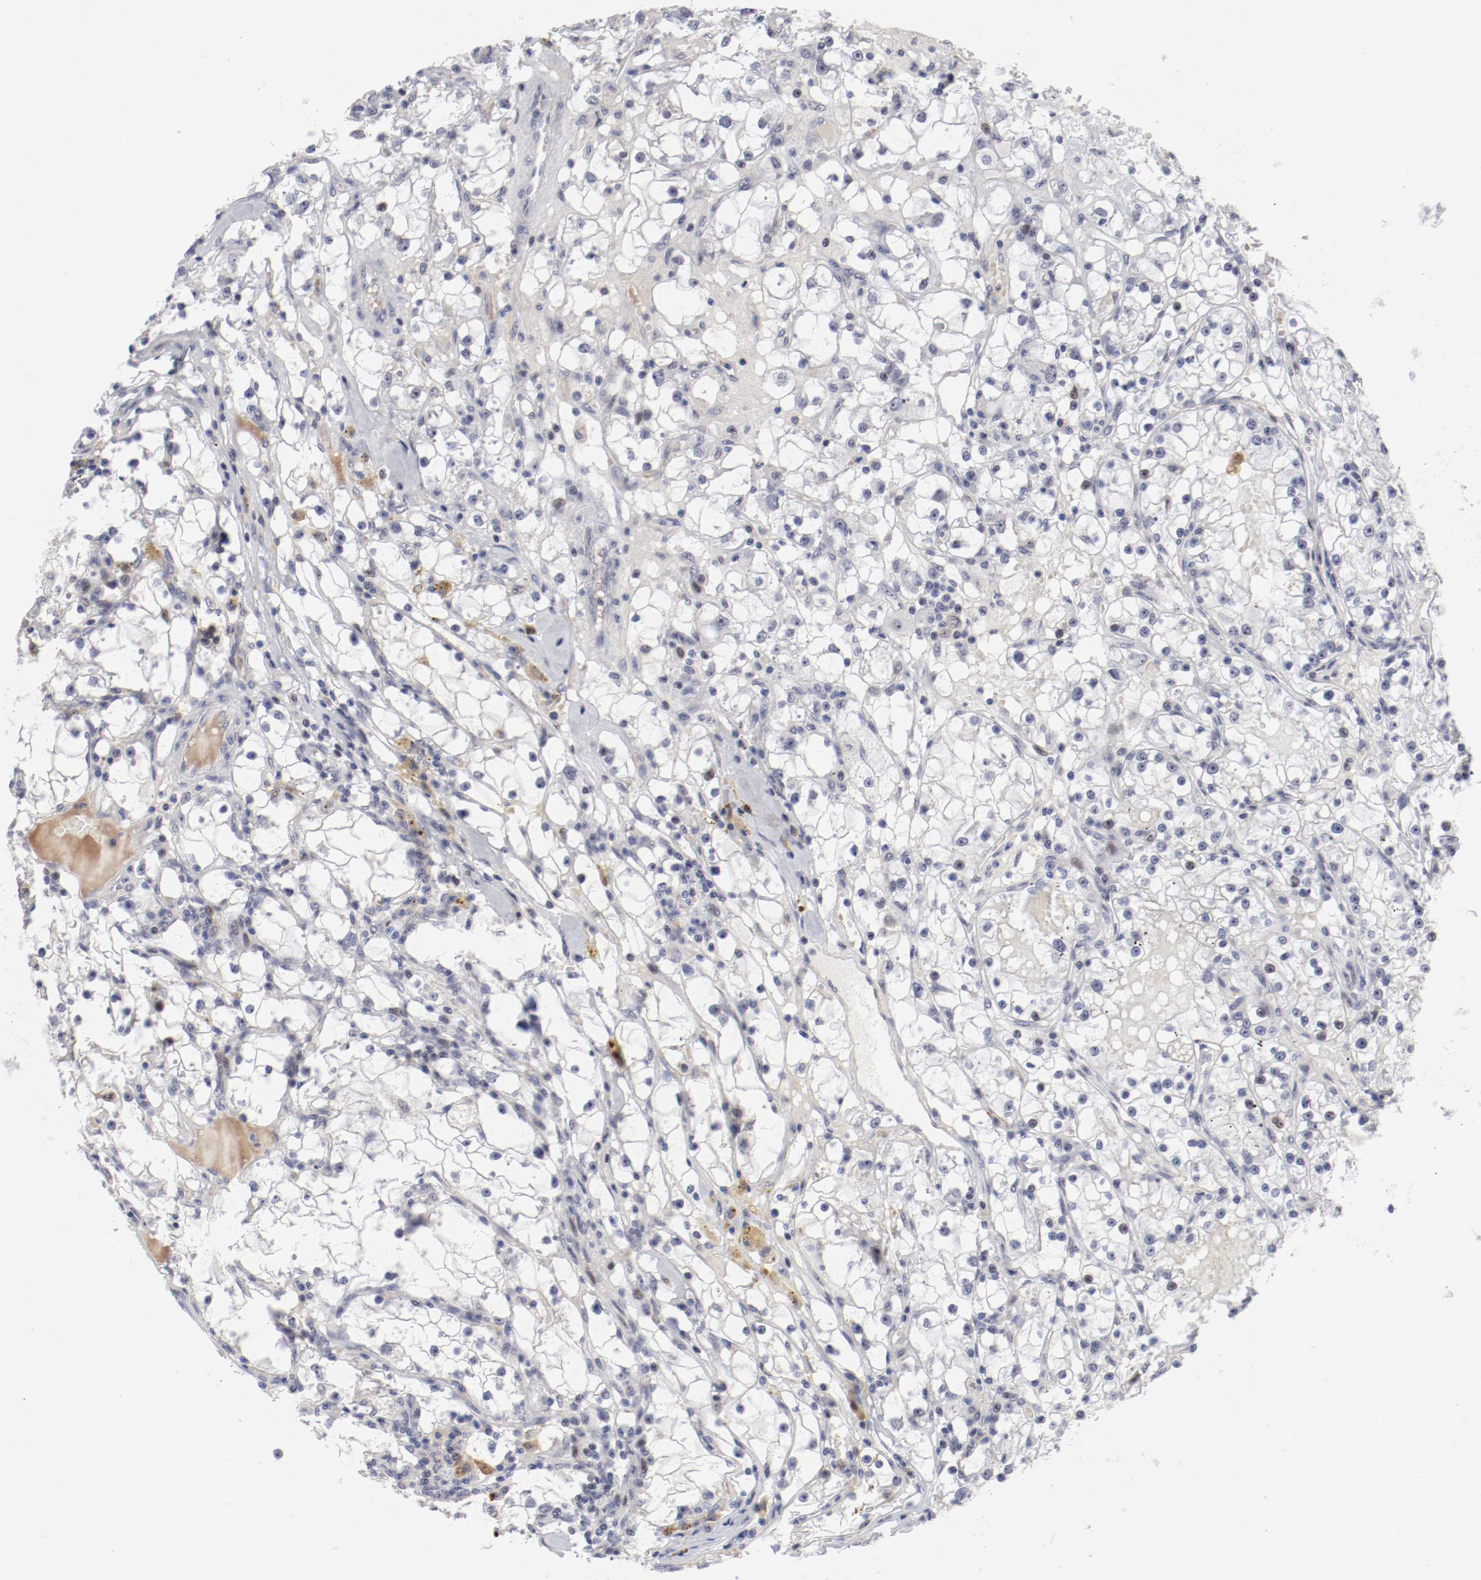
{"staining": {"intensity": "negative", "quantity": "none", "location": "none"}, "tissue": "renal cancer", "cell_type": "Tumor cells", "image_type": "cancer", "snomed": [{"axis": "morphology", "description": "Adenocarcinoma, NOS"}, {"axis": "topography", "description": "Kidney"}], "caption": "Image shows no significant protein expression in tumor cells of renal cancer (adenocarcinoma).", "gene": "FSCB", "patient": {"sex": "male", "age": 56}}